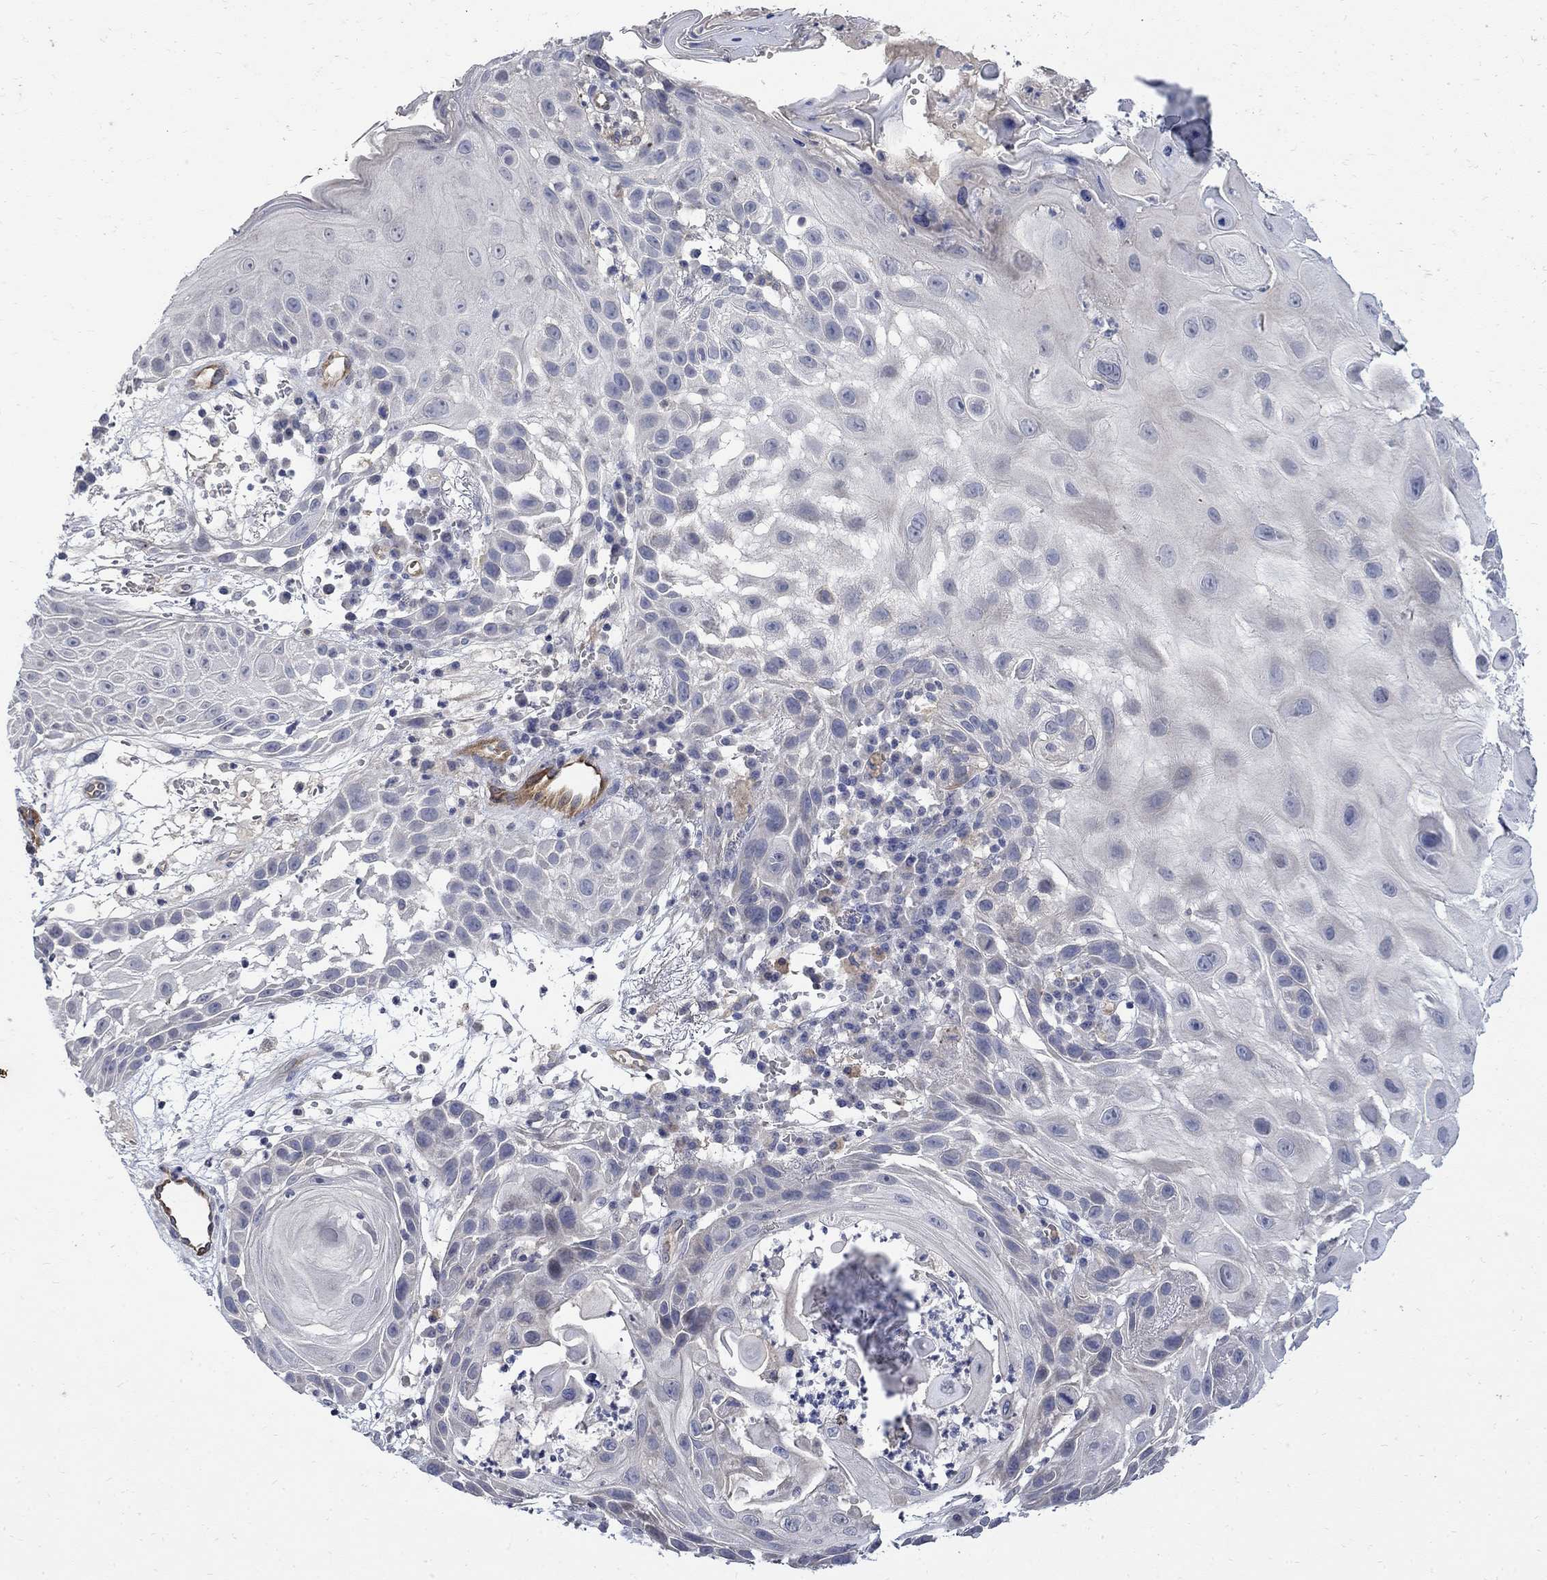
{"staining": {"intensity": "negative", "quantity": "none", "location": "none"}, "tissue": "skin cancer", "cell_type": "Tumor cells", "image_type": "cancer", "snomed": [{"axis": "morphology", "description": "Normal tissue, NOS"}, {"axis": "morphology", "description": "Squamous cell carcinoma, NOS"}, {"axis": "topography", "description": "Skin"}], "caption": "Squamous cell carcinoma (skin) was stained to show a protein in brown. There is no significant staining in tumor cells.", "gene": "TGM2", "patient": {"sex": "male", "age": 79}}